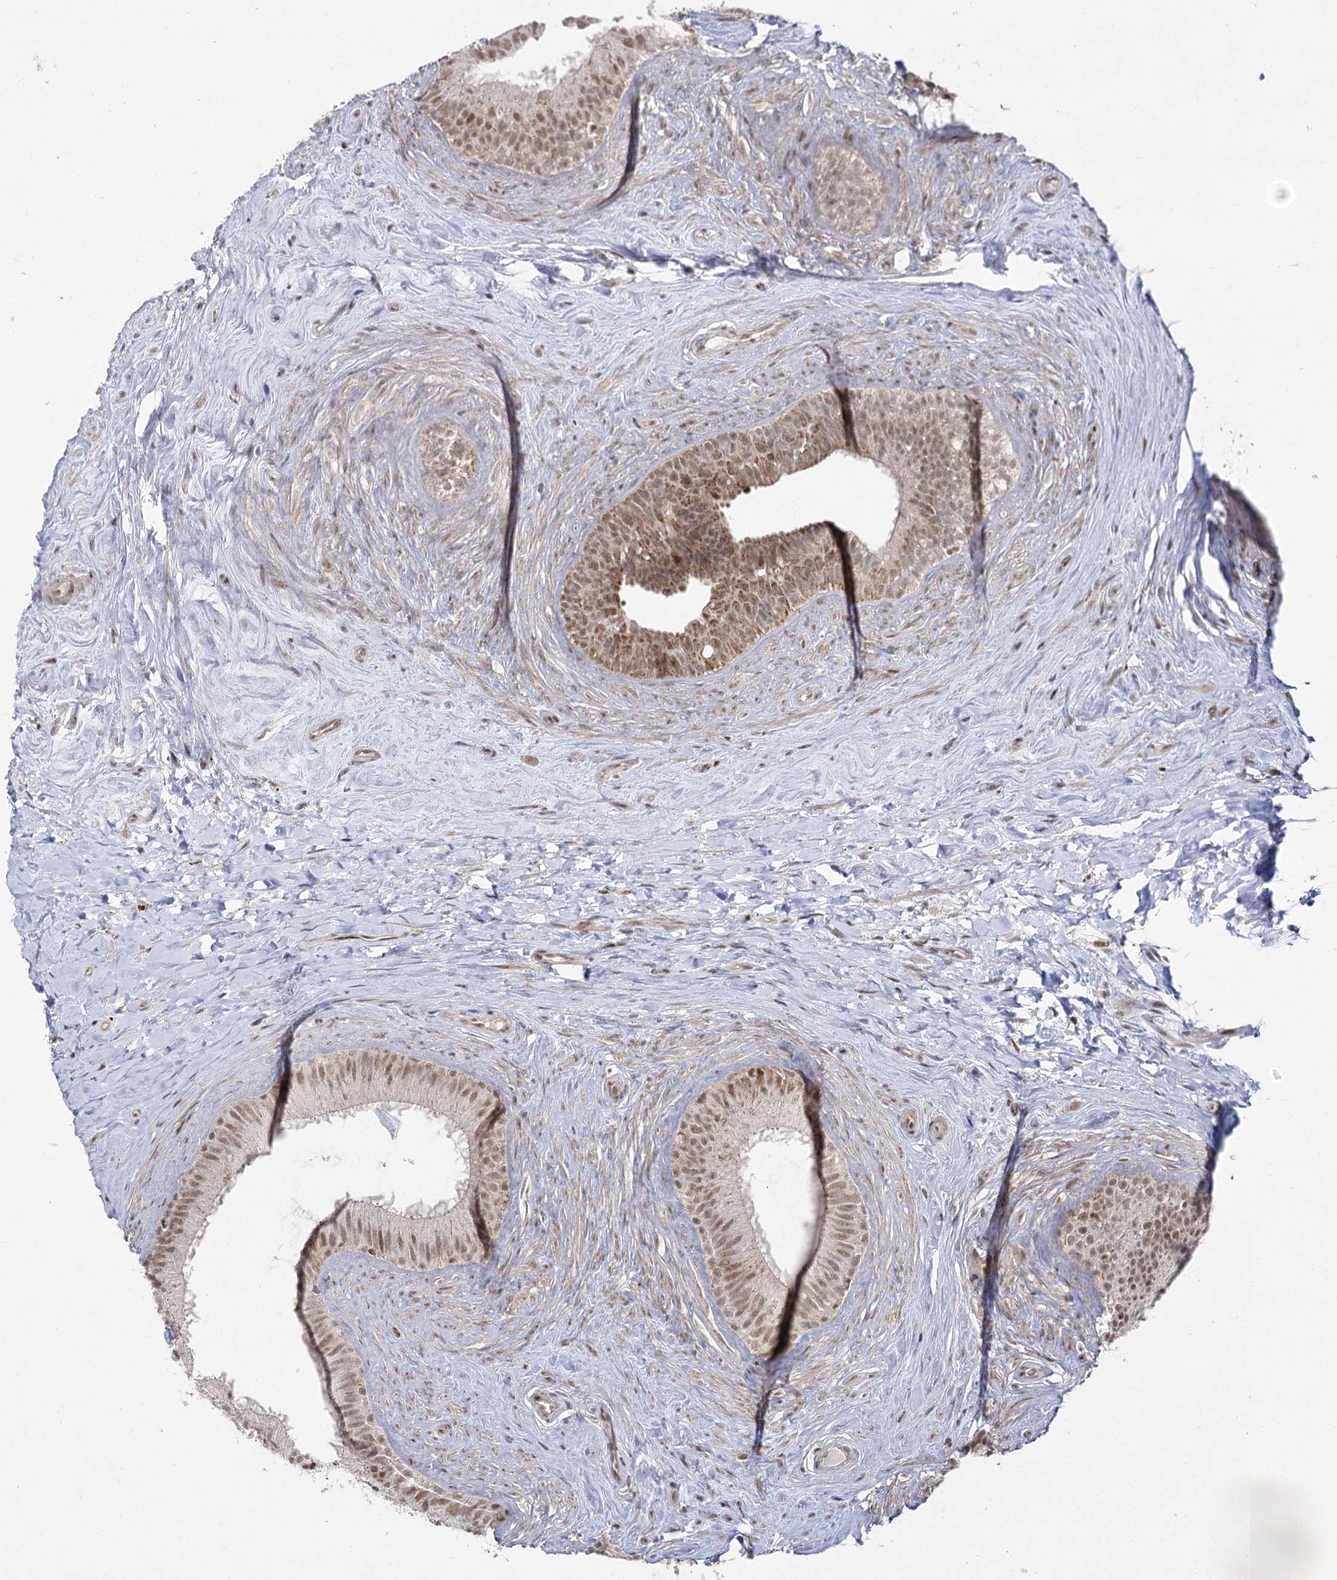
{"staining": {"intensity": "moderate", "quantity": ">75%", "location": "nuclear"}, "tissue": "epididymis", "cell_type": "Glandular cells", "image_type": "normal", "snomed": [{"axis": "morphology", "description": "Normal tissue, NOS"}, {"axis": "topography", "description": "Epididymis"}], "caption": "Immunohistochemical staining of unremarkable human epididymis shows >75% levels of moderate nuclear protein expression in approximately >75% of glandular cells.", "gene": "SLC4A1AP", "patient": {"sex": "male", "age": 84}}